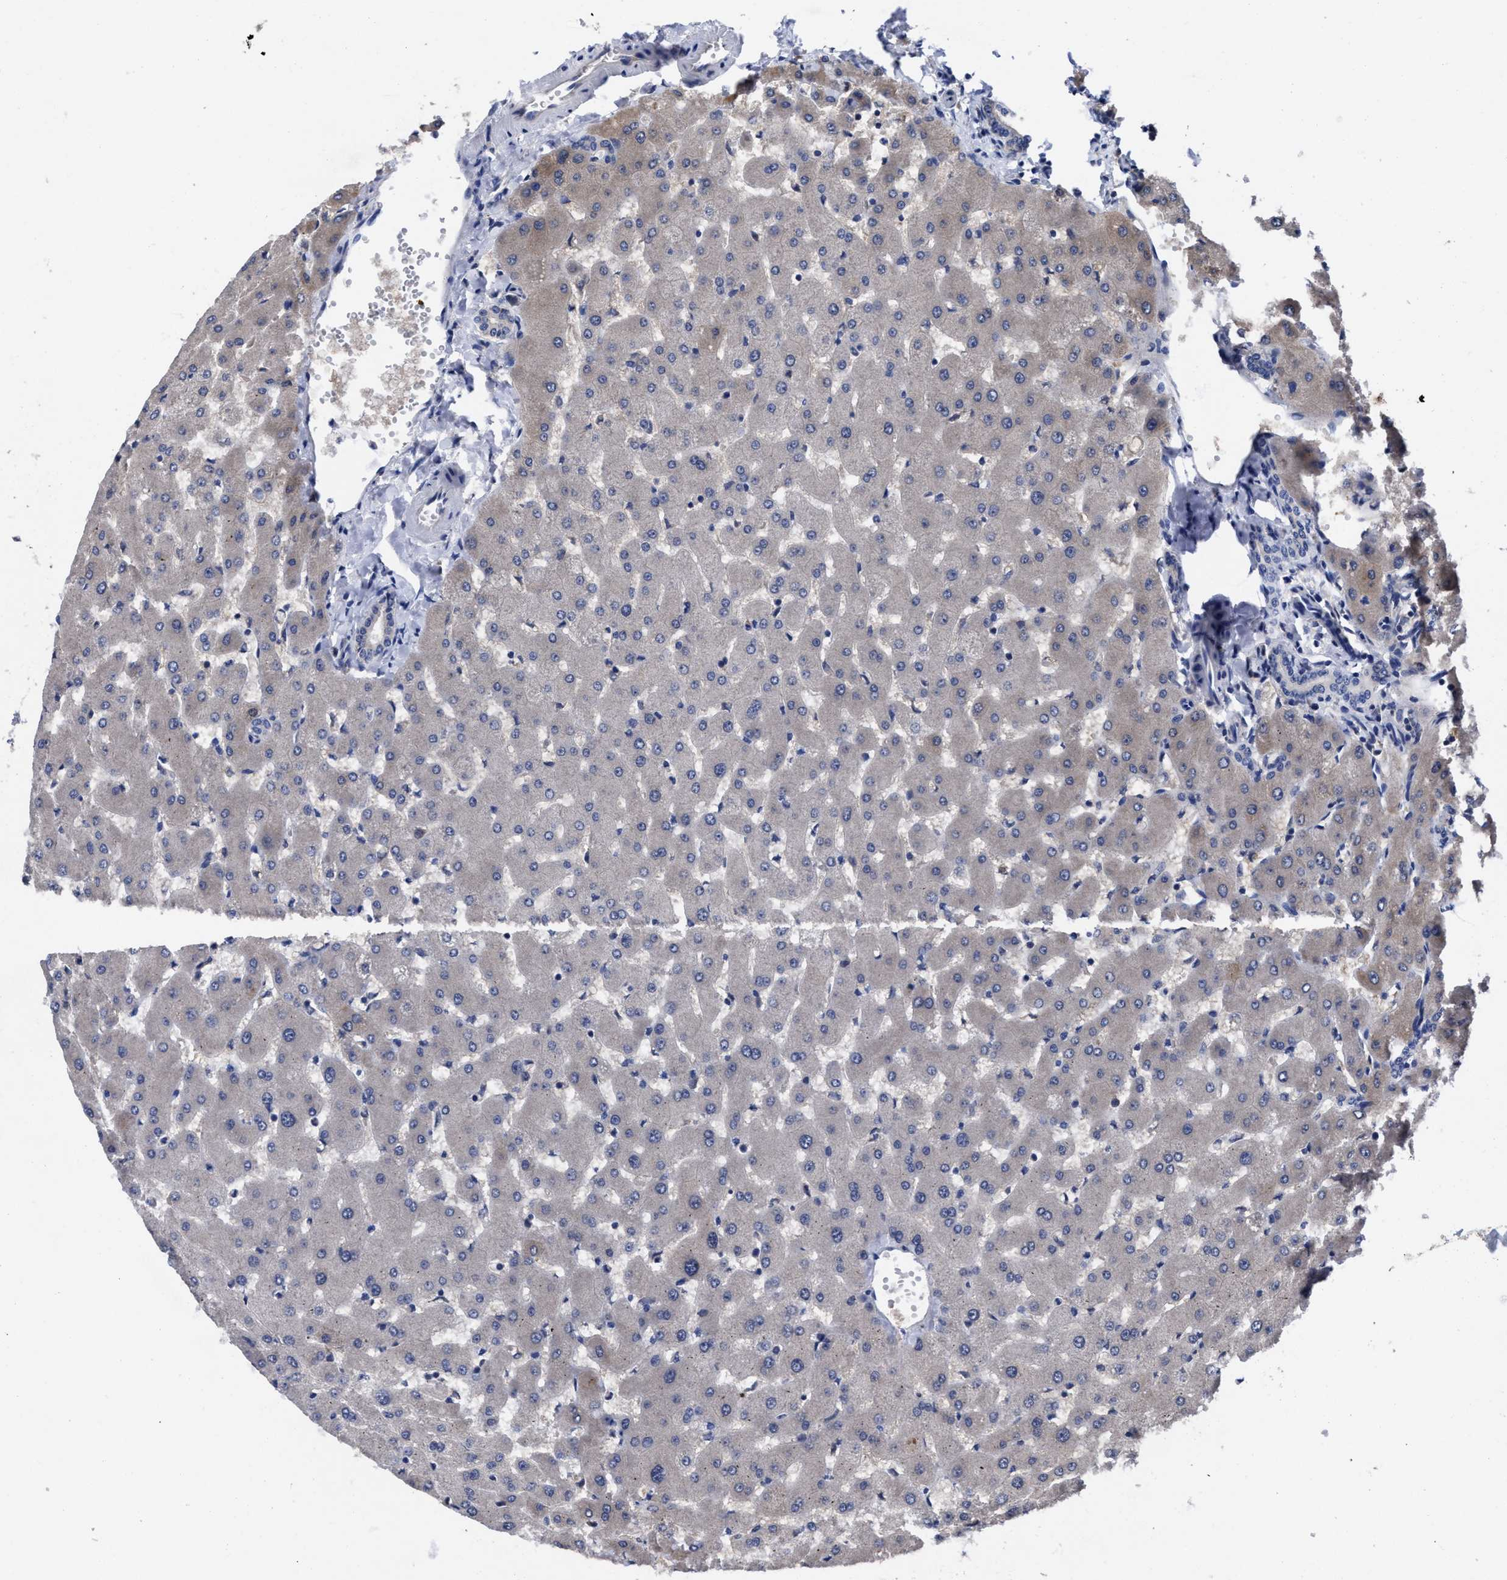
{"staining": {"intensity": "negative", "quantity": "none", "location": "none"}, "tissue": "liver", "cell_type": "Cholangiocytes", "image_type": "normal", "snomed": [{"axis": "morphology", "description": "Normal tissue, NOS"}, {"axis": "topography", "description": "Liver"}], "caption": "Immunohistochemistry histopathology image of unremarkable liver: human liver stained with DAB displays no significant protein staining in cholangiocytes. The staining is performed using DAB (3,3'-diaminobenzidine) brown chromogen with nuclei counter-stained in using hematoxylin.", "gene": "TXNDC17", "patient": {"sex": "female", "age": 63}}